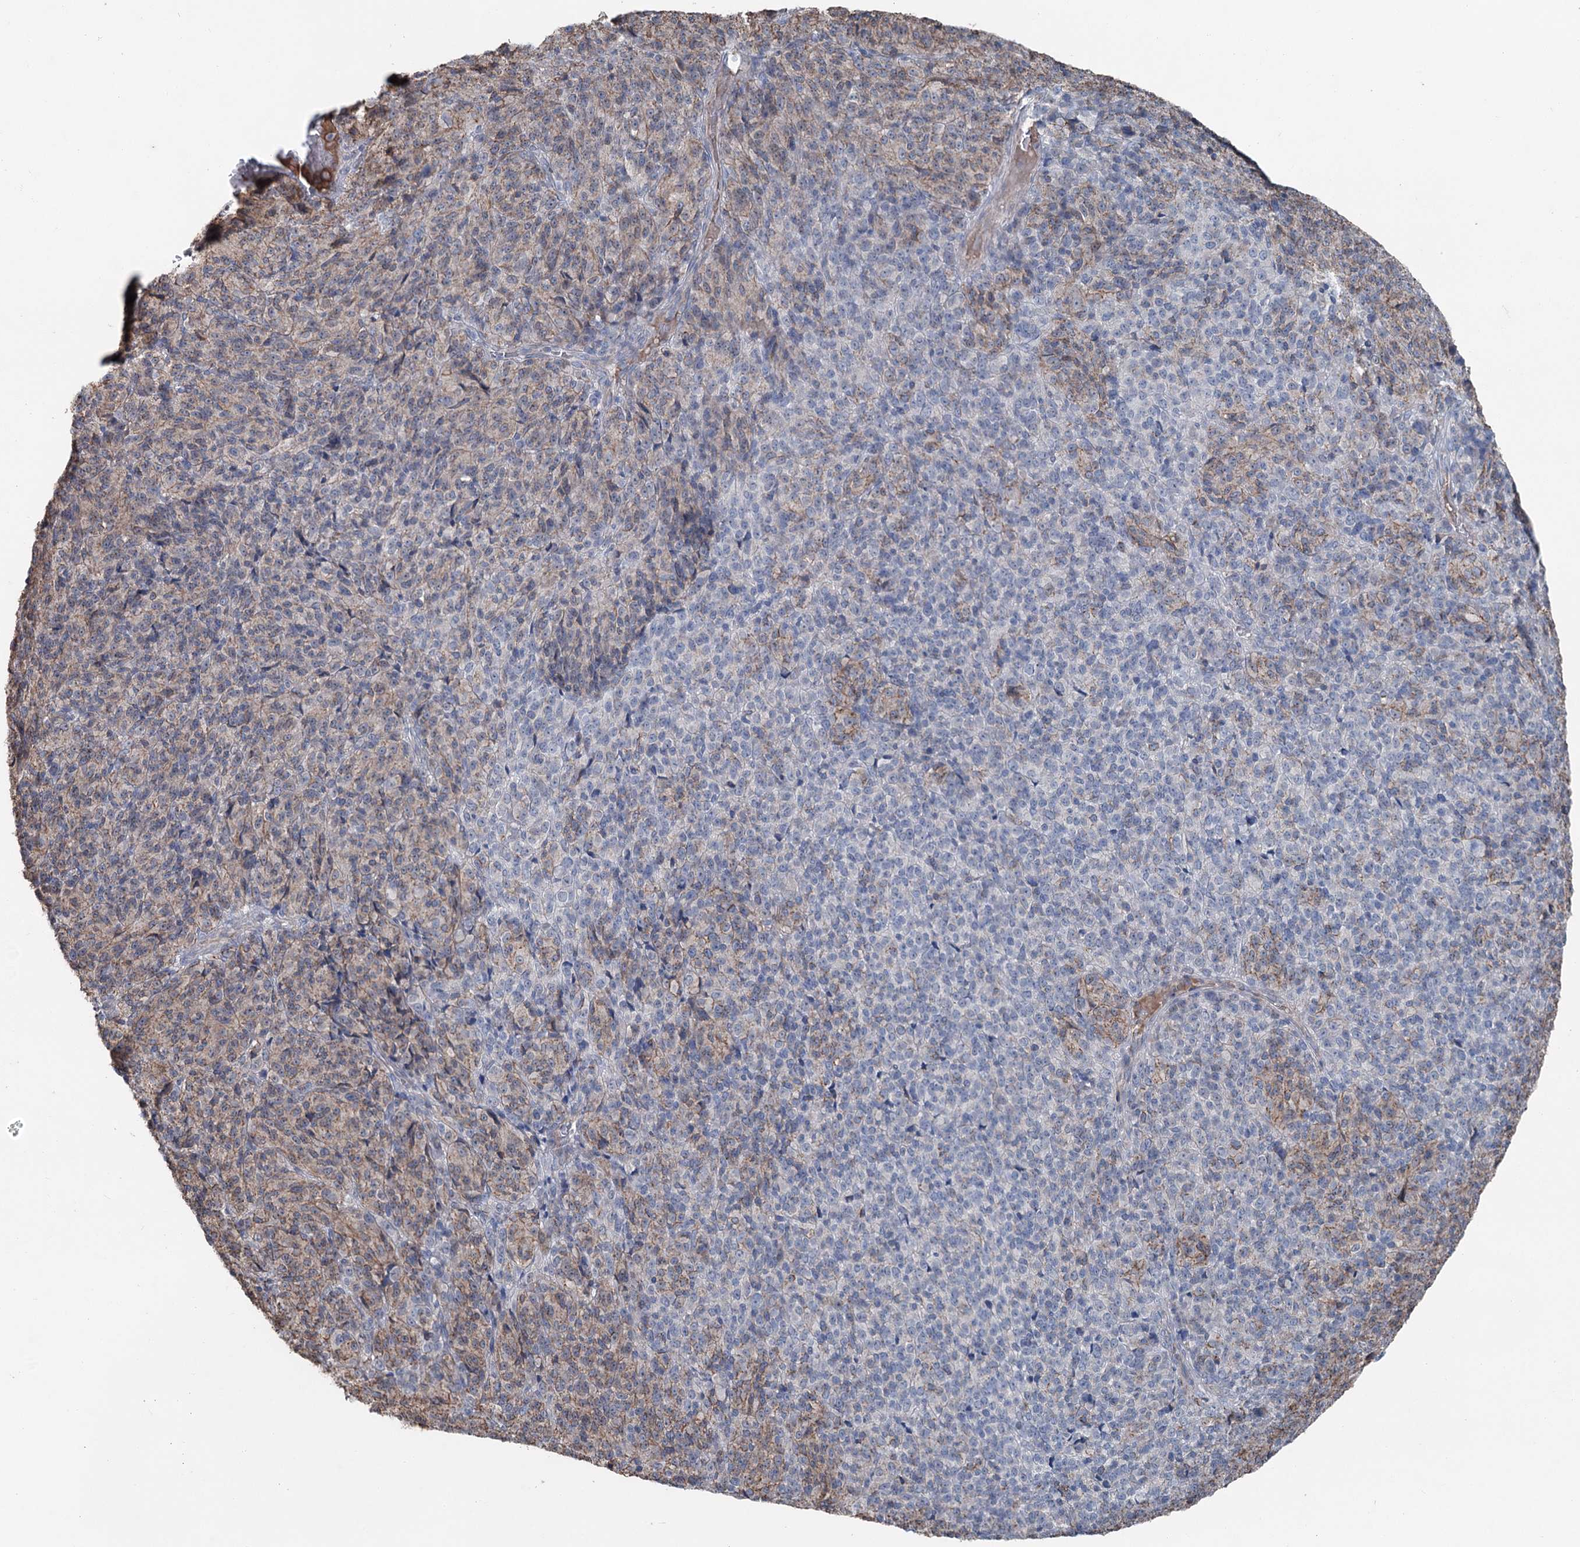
{"staining": {"intensity": "negative", "quantity": "none", "location": "none"}, "tissue": "melanoma", "cell_type": "Tumor cells", "image_type": "cancer", "snomed": [{"axis": "morphology", "description": "Malignant melanoma, Metastatic site"}, {"axis": "topography", "description": "Brain"}], "caption": "Immunohistochemical staining of malignant melanoma (metastatic site) shows no significant staining in tumor cells.", "gene": "FAM120B", "patient": {"sex": "female", "age": 56}}